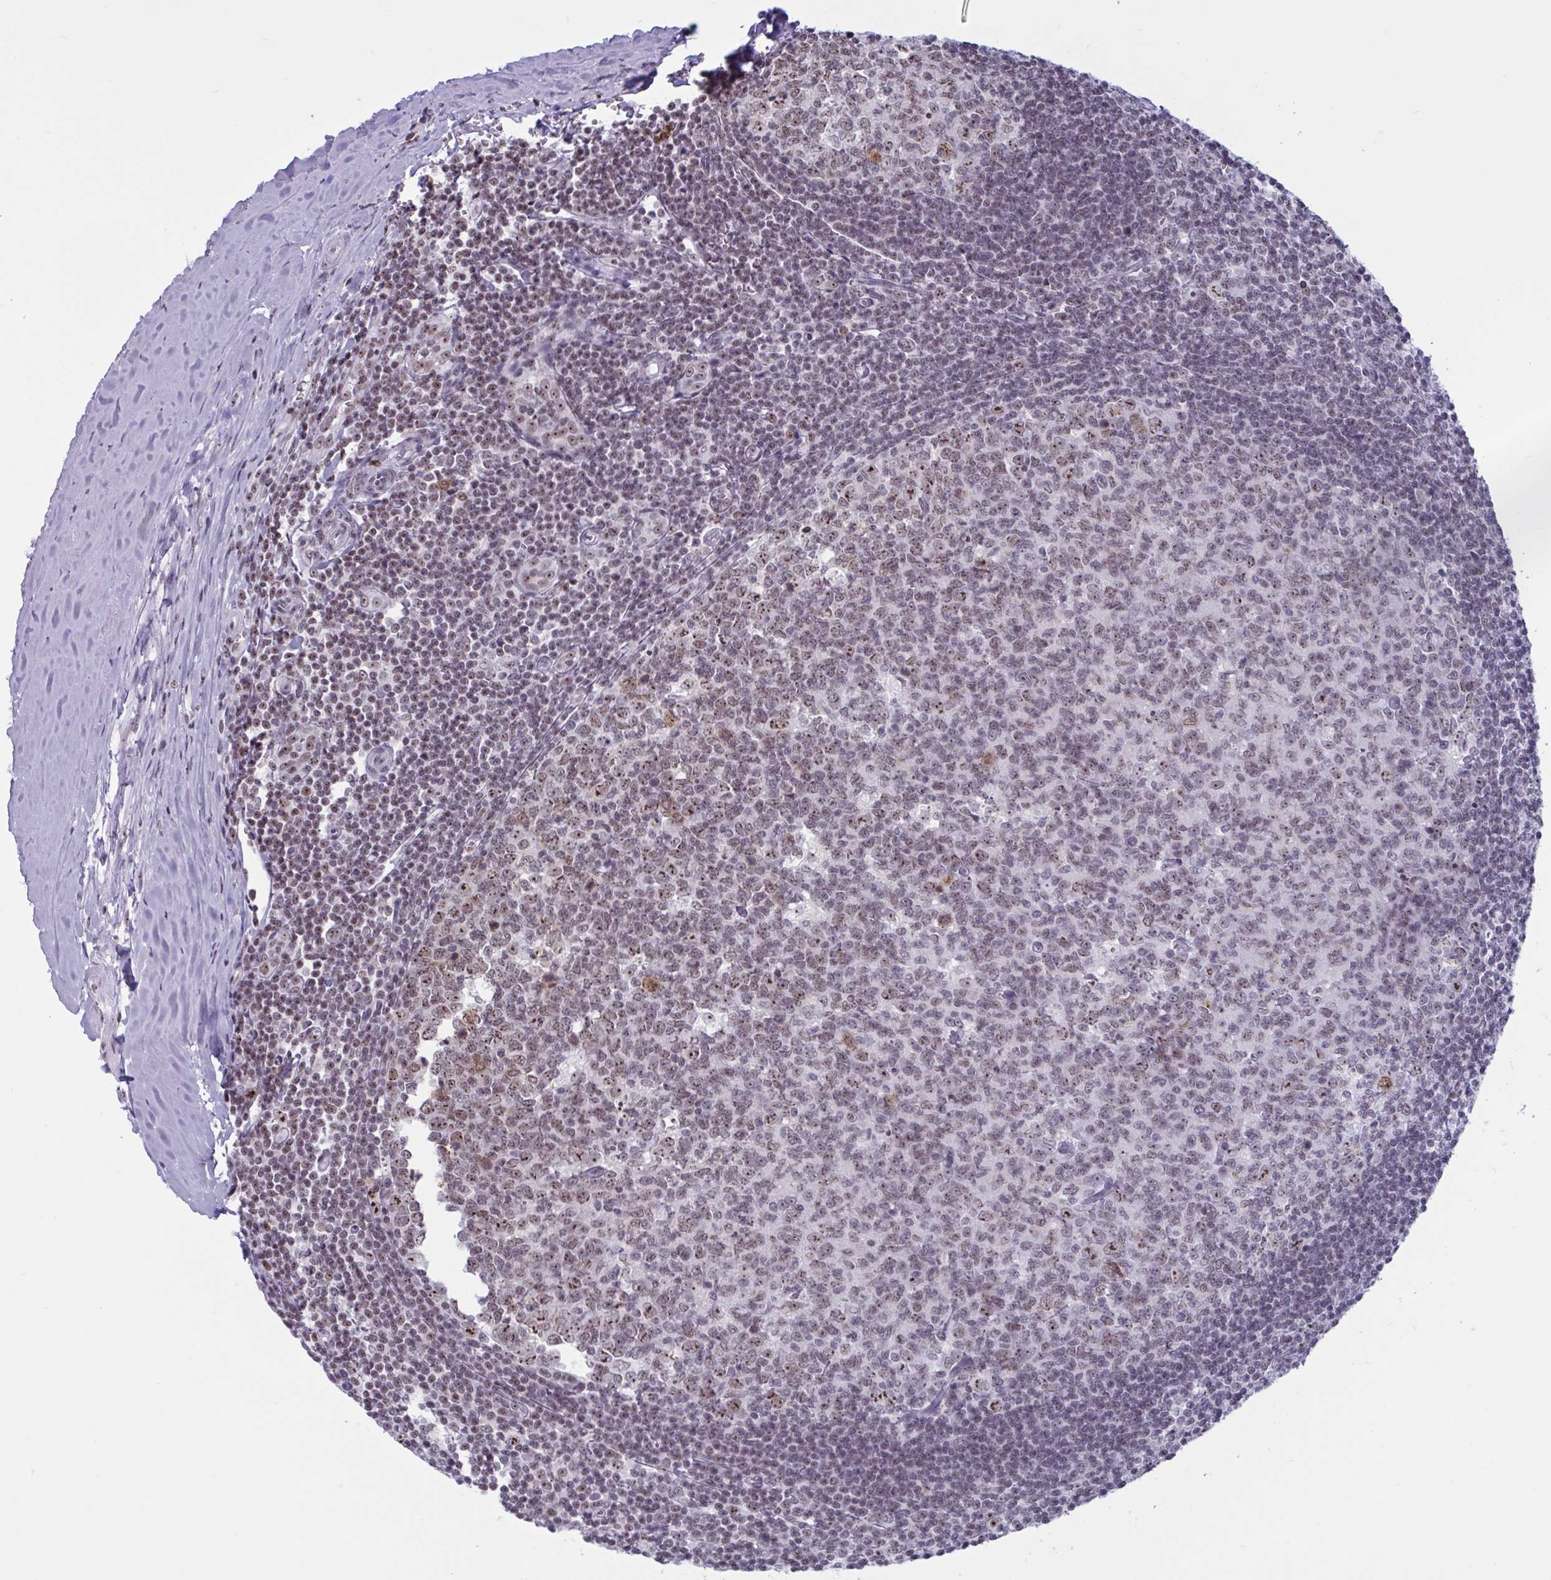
{"staining": {"intensity": "weak", "quantity": "25%-75%", "location": "nuclear"}, "tissue": "tonsil", "cell_type": "Germinal center cells", "image_type": "normal", "snomed": [{"axis": "morphology", "description": "Normal tissue, NOS"}, {"axis": "topography", "description": "Tonsil"}], "caption": "DAB immunohistochemical staining of unremarkable tonsil shows weak nuclear protein expression in about 25%-75% of germinal center cells. Nuclei are stained in blue.", "gene": "TGM6", "patient": {"sex": "male", "age": 27}}